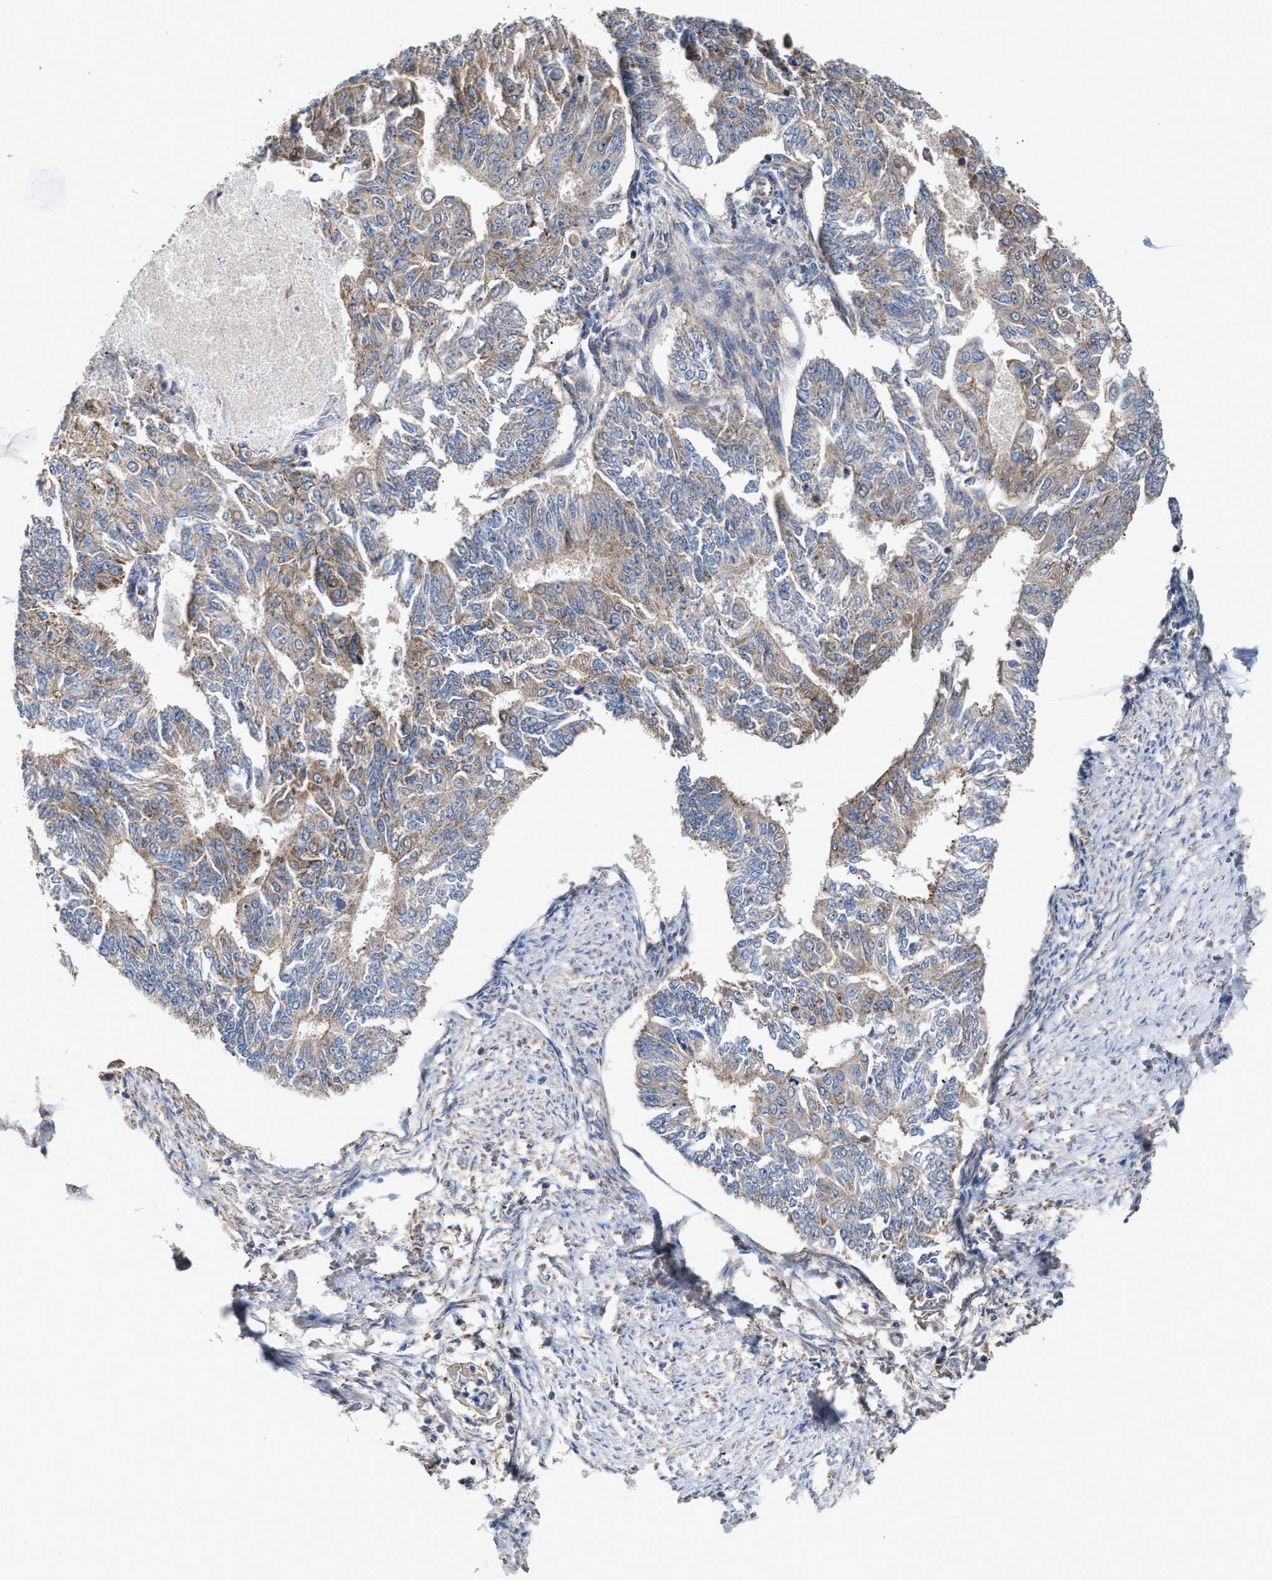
{"staining": {"intensity": "weak", "quantity": "25%-75%", "location": "cytoplasmic/membranous"}, "tissue": "endometrial cancer", "cell_type": "Tumor cells", "image_type": "cancer", "snomed": [{"axis": "morphology", "description": "Adenocarcinoma, NOS"}, {"axis": "topography", "description": "Endometrium"}], "caption": "Endometrial cancer stained with a protein marker displays weak staining in tumor cells.", "gene": "MECR", "patient": {"sex": "female", "age": 32}}